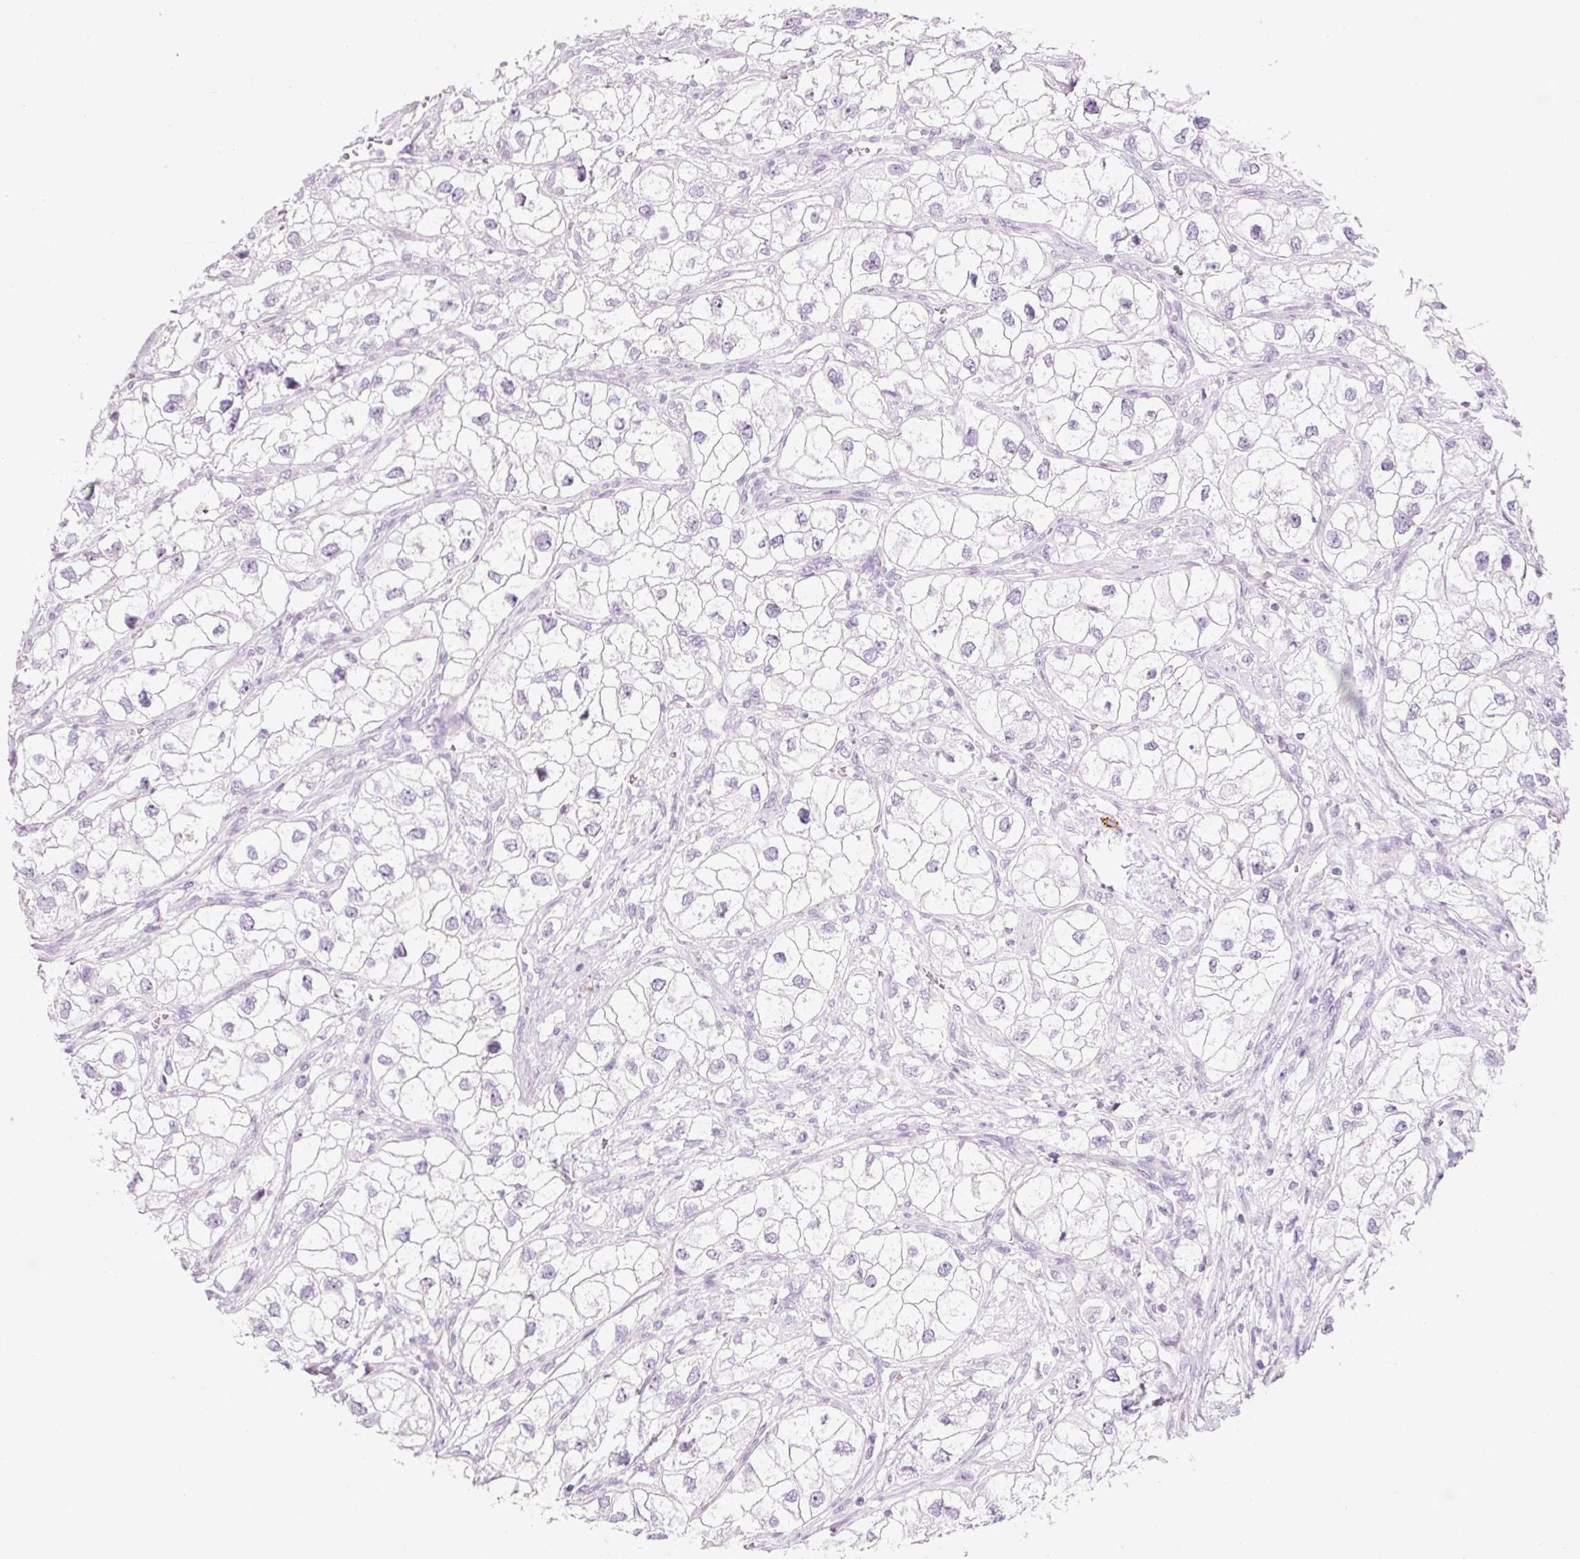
{"staining": {"intensity": "negative", "quantity": "none", "location": "none"}, "tissue": "renal cancer", "cell_type": "Tumor cells", "image_type": "cancer", "snomed": [{"axis": "morphology", "description": "Adenocarcinoma, NOS"}, {"axis": "topography", "description": "Kidney"}], "caption": "DAB (3,3'-diaminobenzidine) immunohistochemical staining of renal cancer (adenocarcinoma) demonstrates no significant expression in tumor cells.", "gene": "CMA1", "patient": {"sex": "male", "age": 59}}